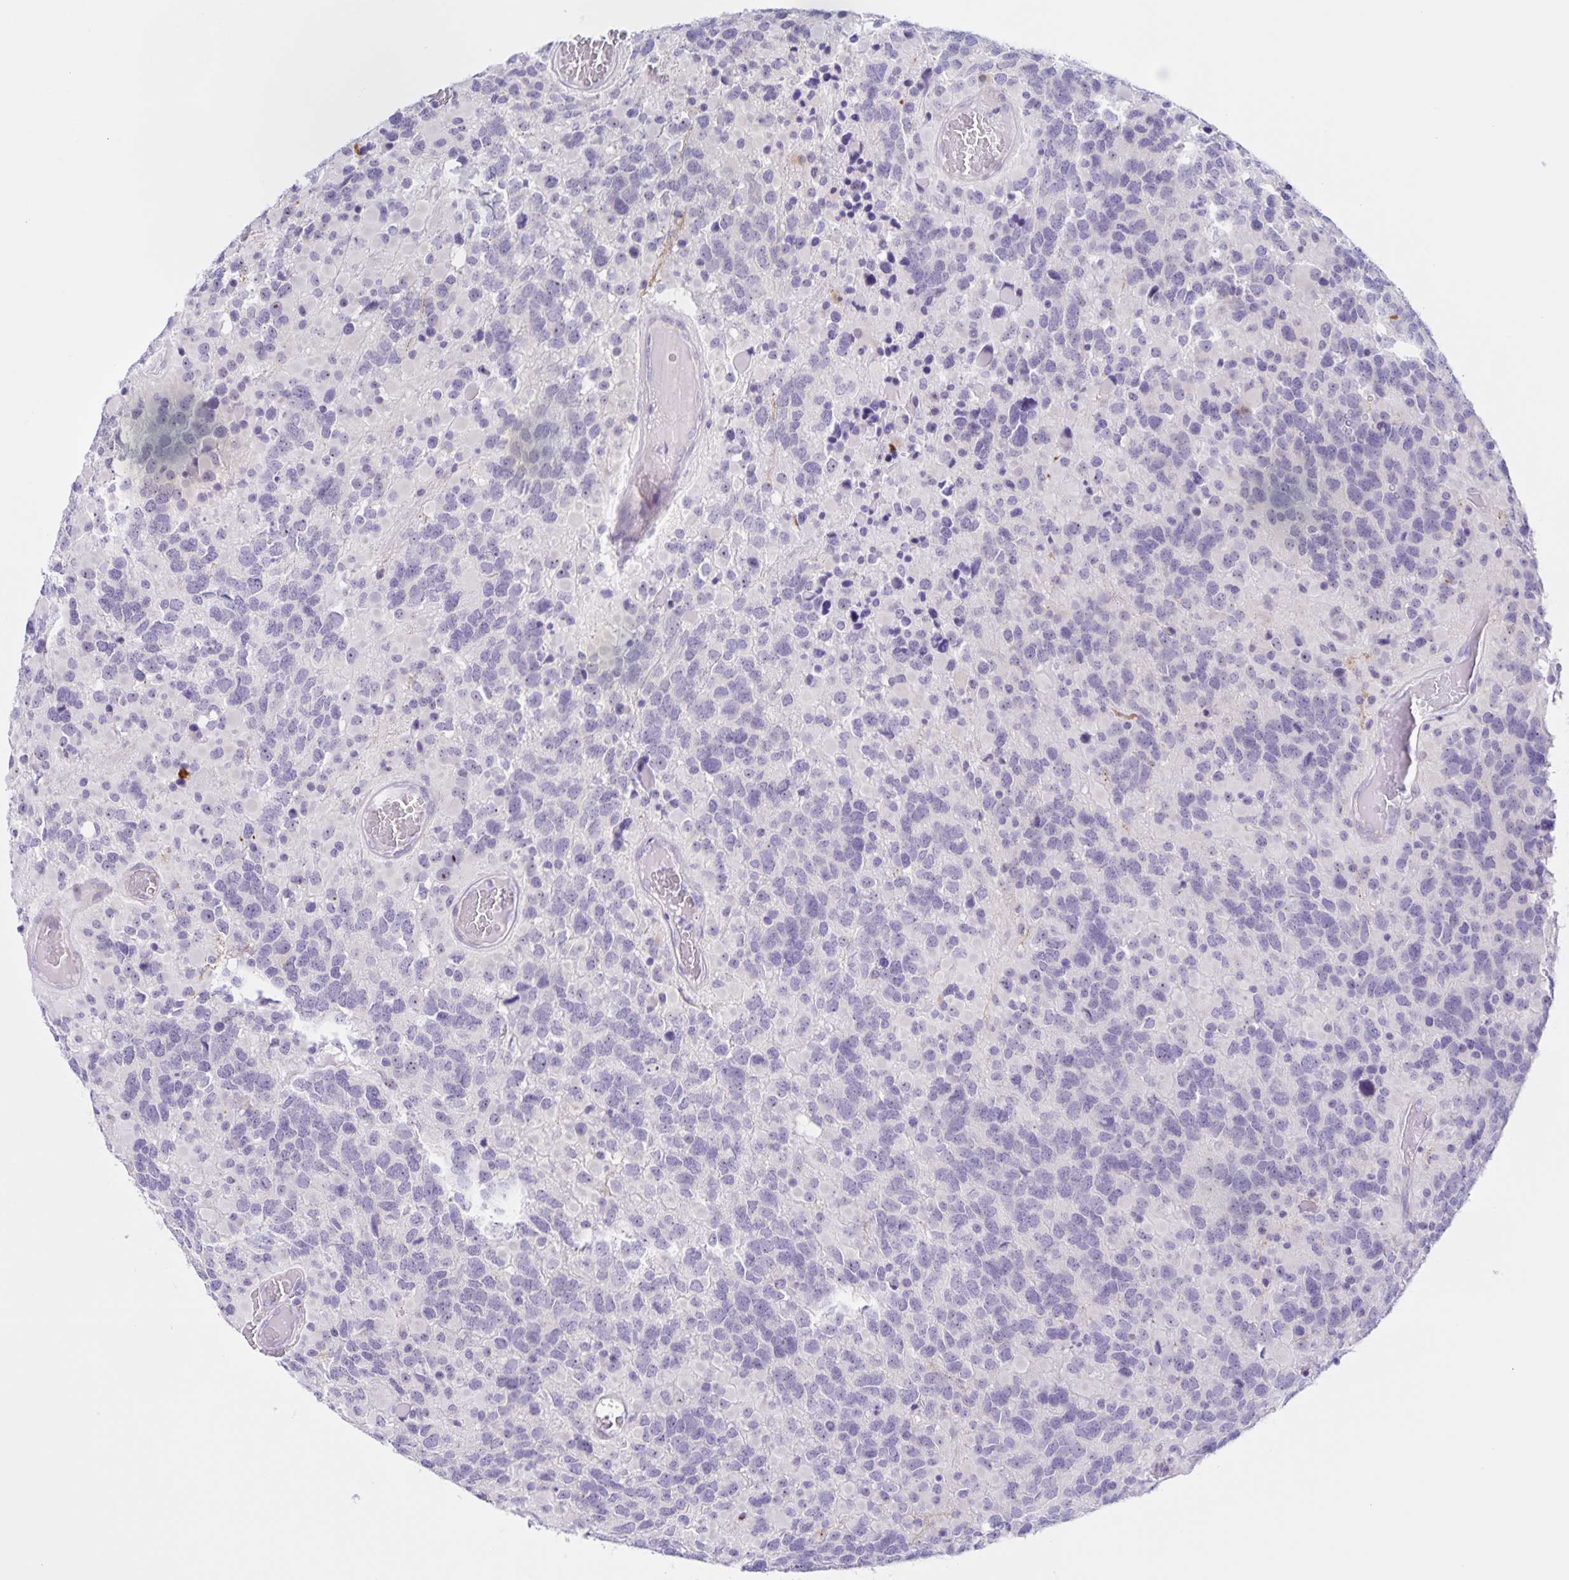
{"staining": {"intensity": "negative", "quantity": "none", "location": "none"}, "tissue": "glioma", "cell_type": "Tumor cells", "image_type": "cancer", "snomed": [{"axis": "morphology", "description": "Glioma, malignant, High grade"}, {"axis": "topography", "description": "Brain"}], "caption": "IHC of glioma reveals no positivity in tumor cells.", "gene": "FAM170A", "patient": {"sex": "female", "age": 40}}